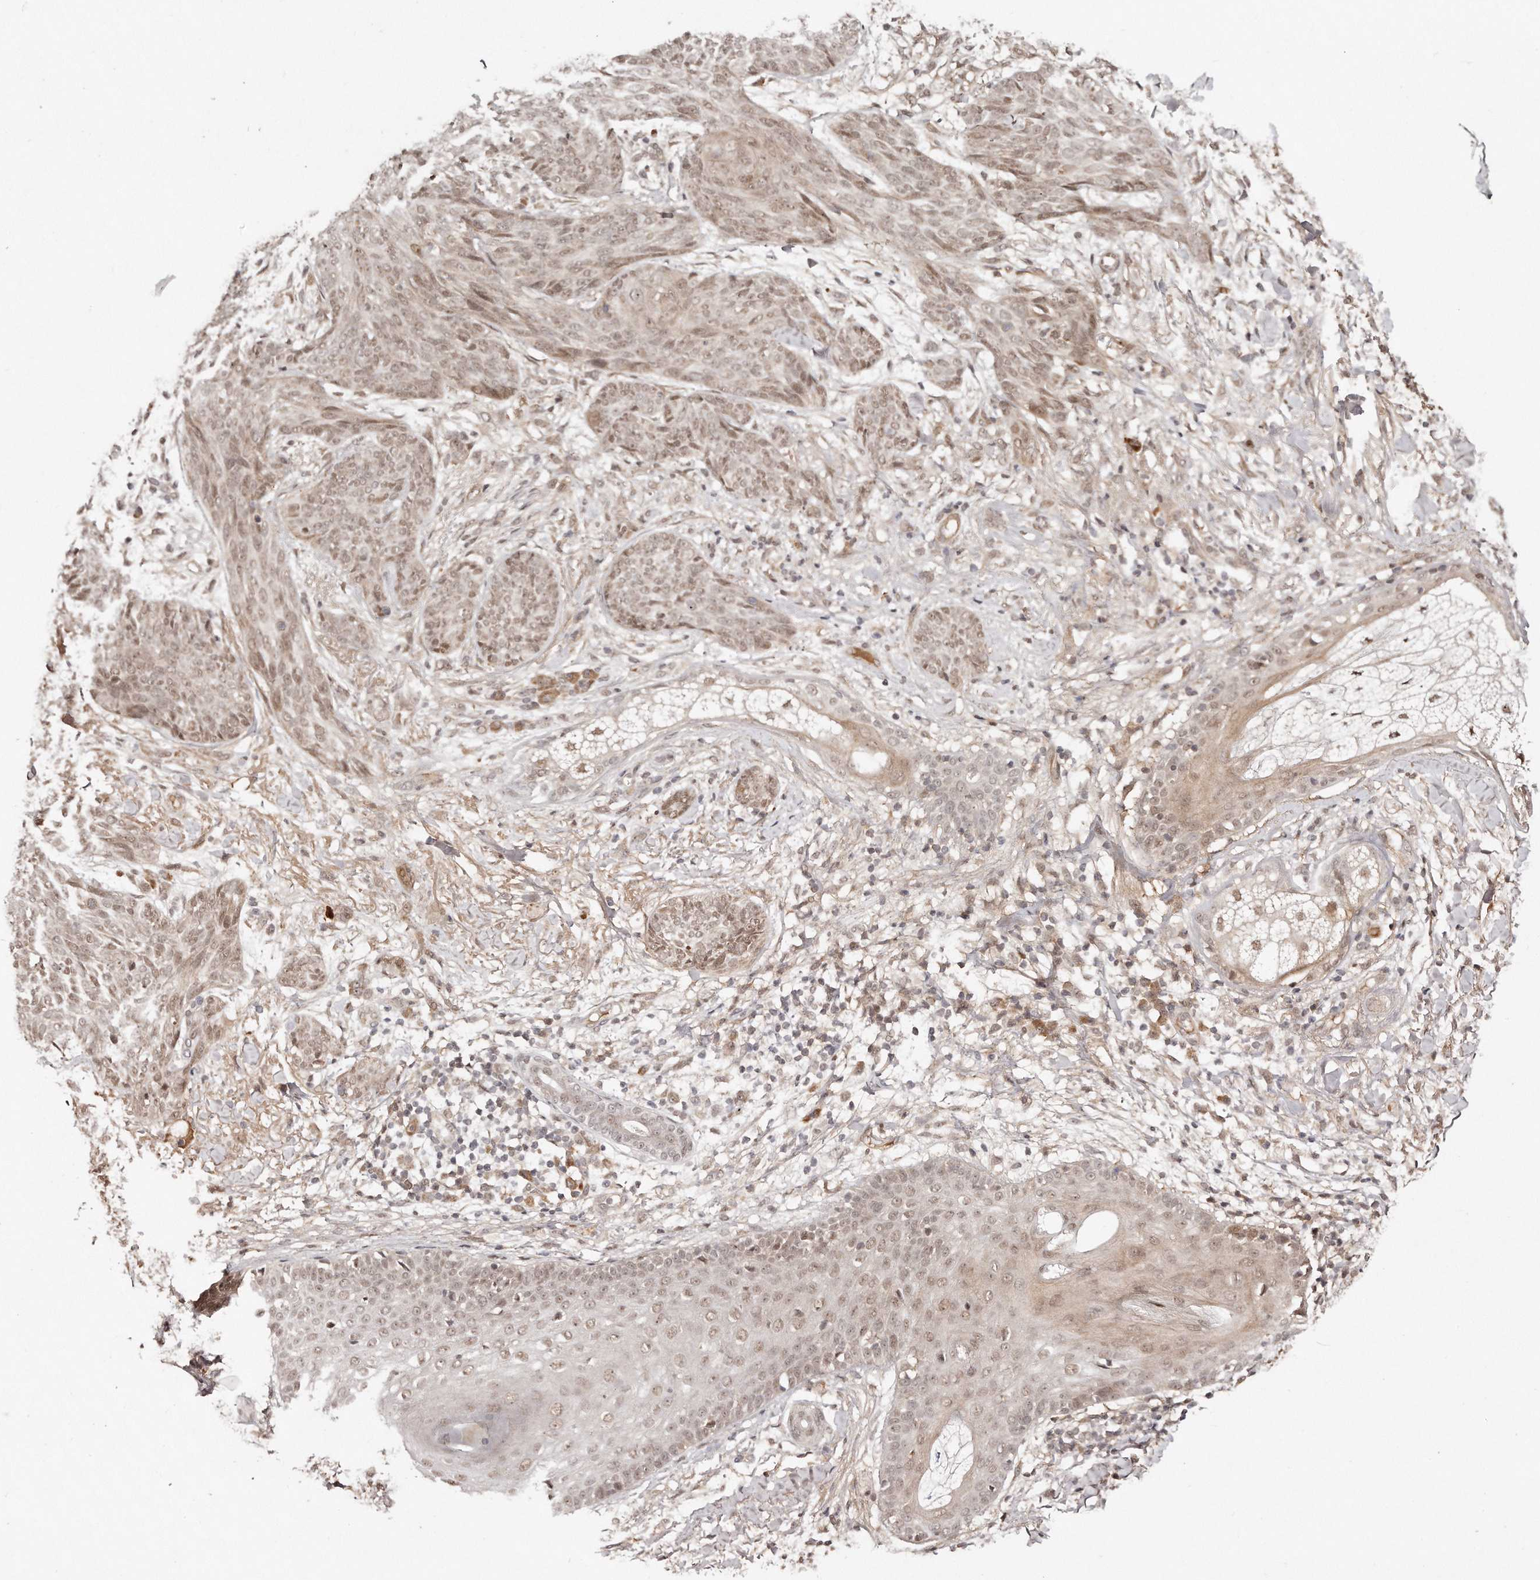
{"staining": {"intensity": "weak", "quantity": ">75%", "location": "nuclear"}, "tissue": "skin cancer", "cell_type": "Tumor cells", "image_type": "cancer", "snomed": [{"axis": "morphology", "description": "Basal cell carcinoma"}, {"axis": "topography", "description": "Skin"}], "caption": "Immunohistochemical staining of human basal cell carcinoma (skin) exhibits weak nuclear protein expression in approximately >75% of tumor cells. Immunohistochemistry (ihc) stains the protein in brown and the nuclei are stained blue.", "gene": "SOX4", "patient": {"sex": "male", "age": 85}}